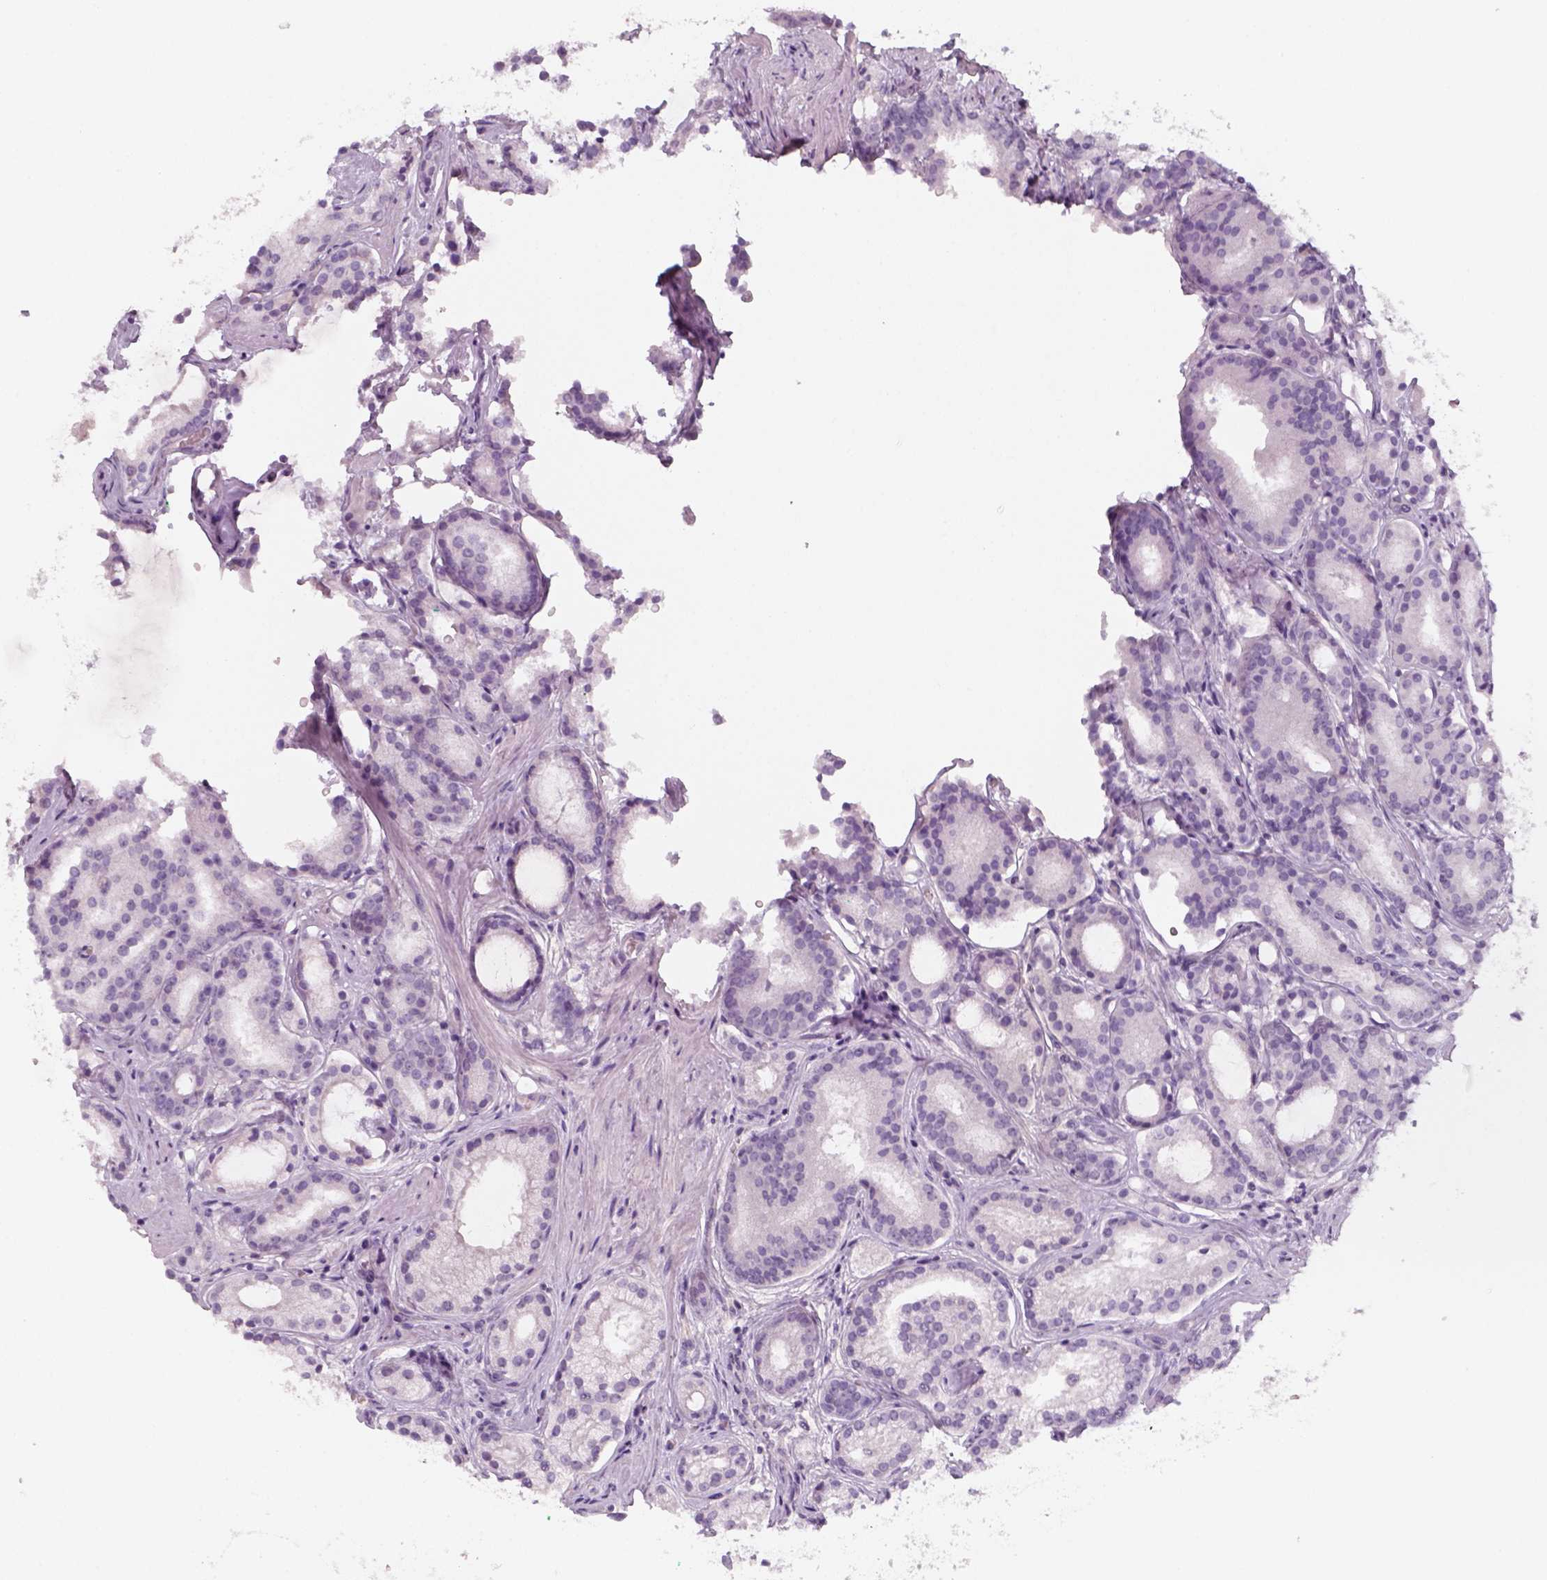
{"staining": {"intensity": "negative", "quantity": "none", "location": "none"}, "tissue": "prostate cancer", "cell_type": "Tumor cells", "image_type": "cancer", "snomed": [{"axis": "morphology", "description": "Adenocarcinoma, High grade"}, {"axis": "topography", "description": "Prostate"}], "caption": "This is an IHC photomicrograph of human high-grade adenocarcinoma (prostate). There is no expression in tumor cells.", "gene": "KRT25", "patient": {"sex": "male", "age": 63}}